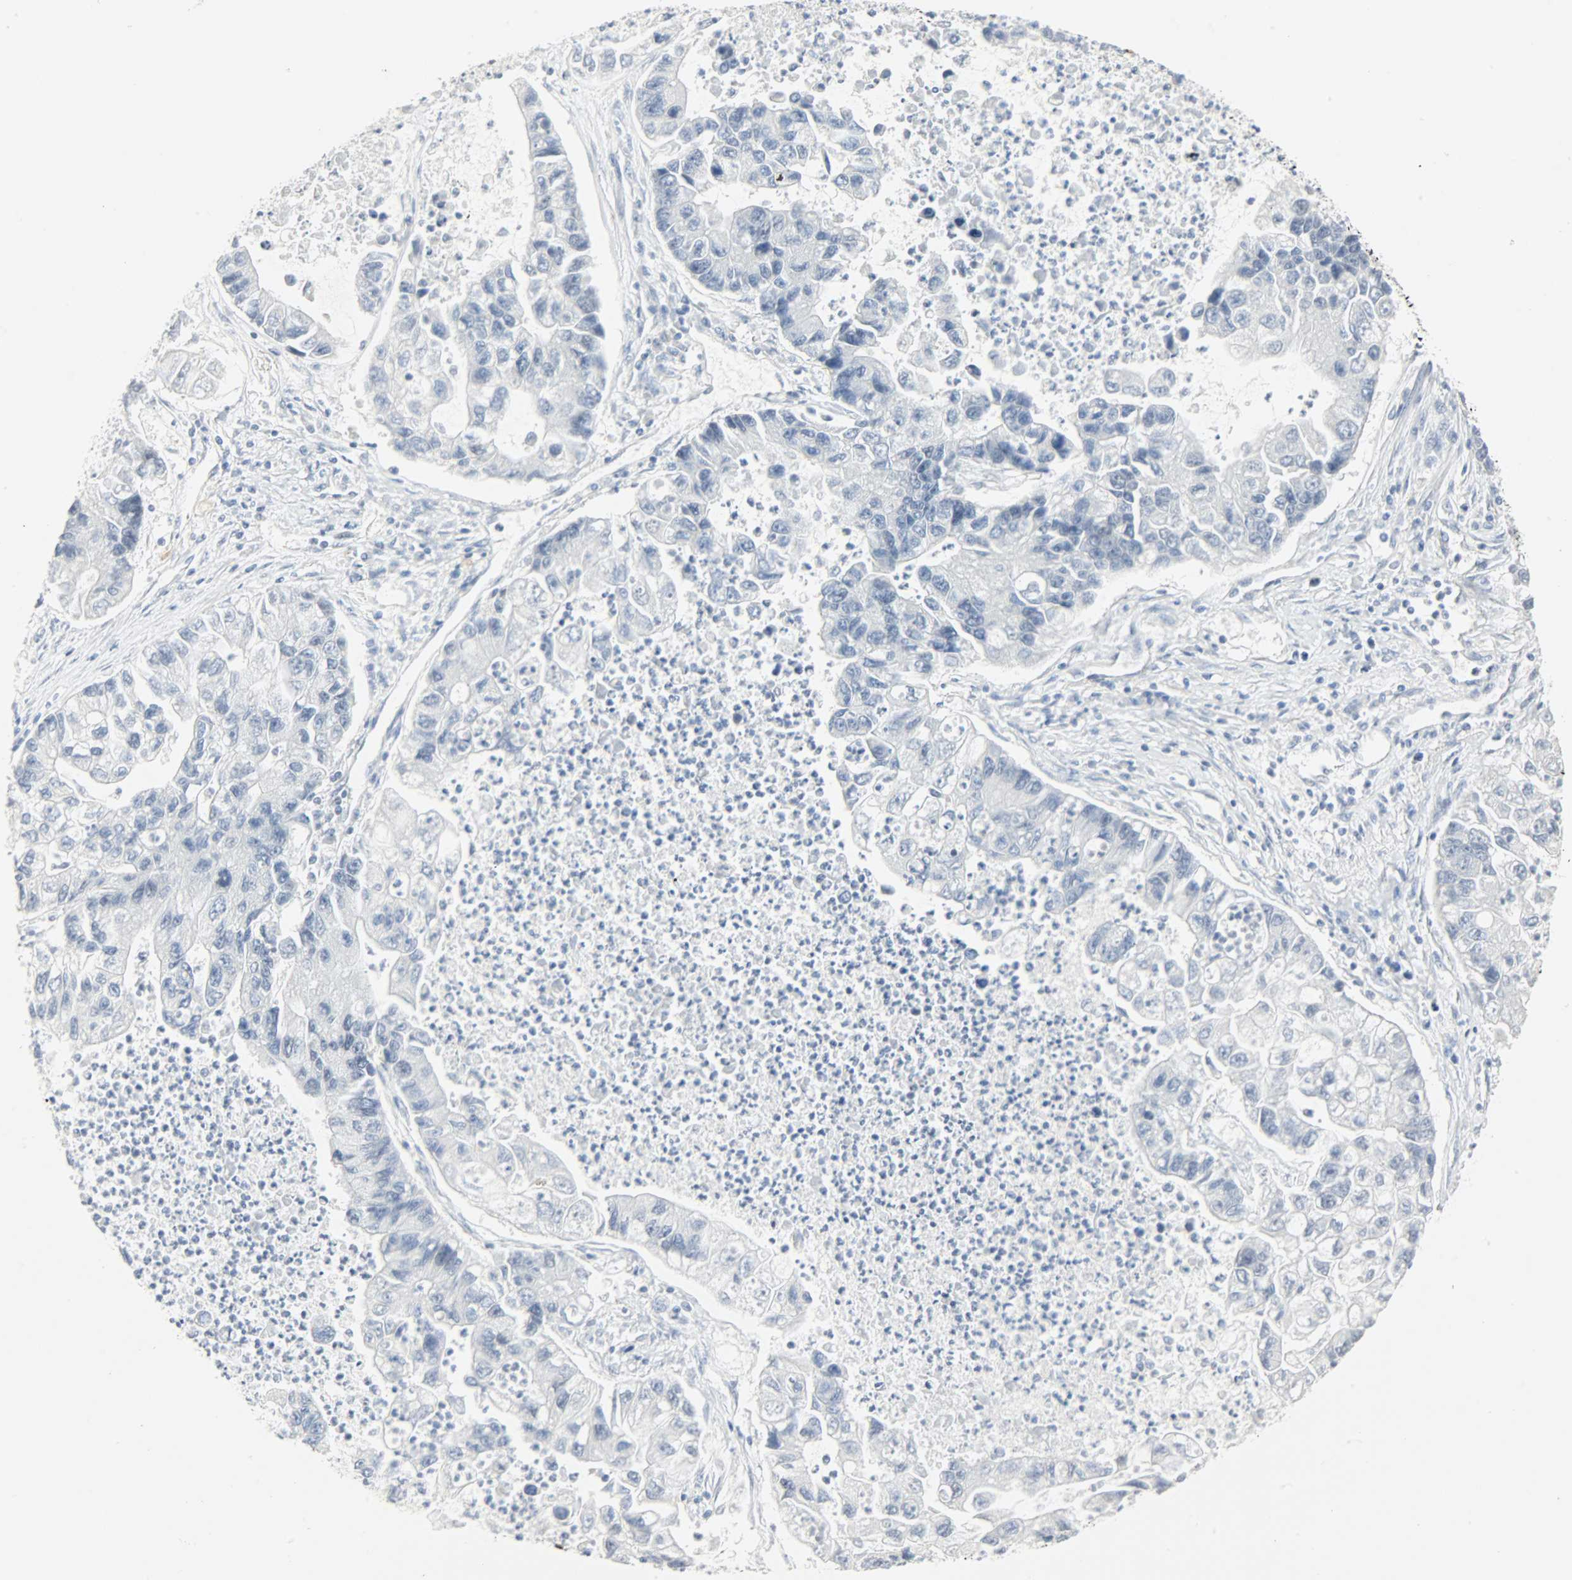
{"staining": {"intensity": "negative", "quantity": "none", "location": "none"}, "tissue": "lung cancer", "cell_type": "Tumor cells", "image_type": "cancer", "snomed": [{"axis": "morphology", "description": "Adenocarcinoma, NOS"}, {"axis": "topography", "description": "Lung"}], "caption": "This micrograph is of adenocarcinoma (lung) stained with immunohistochemistry to label a protein in brown with the nuclei are counter-stained blue. There is no expression in tumor cells.", "gene": "HELLS", "patient": {"sex": "female", "age": 51}}